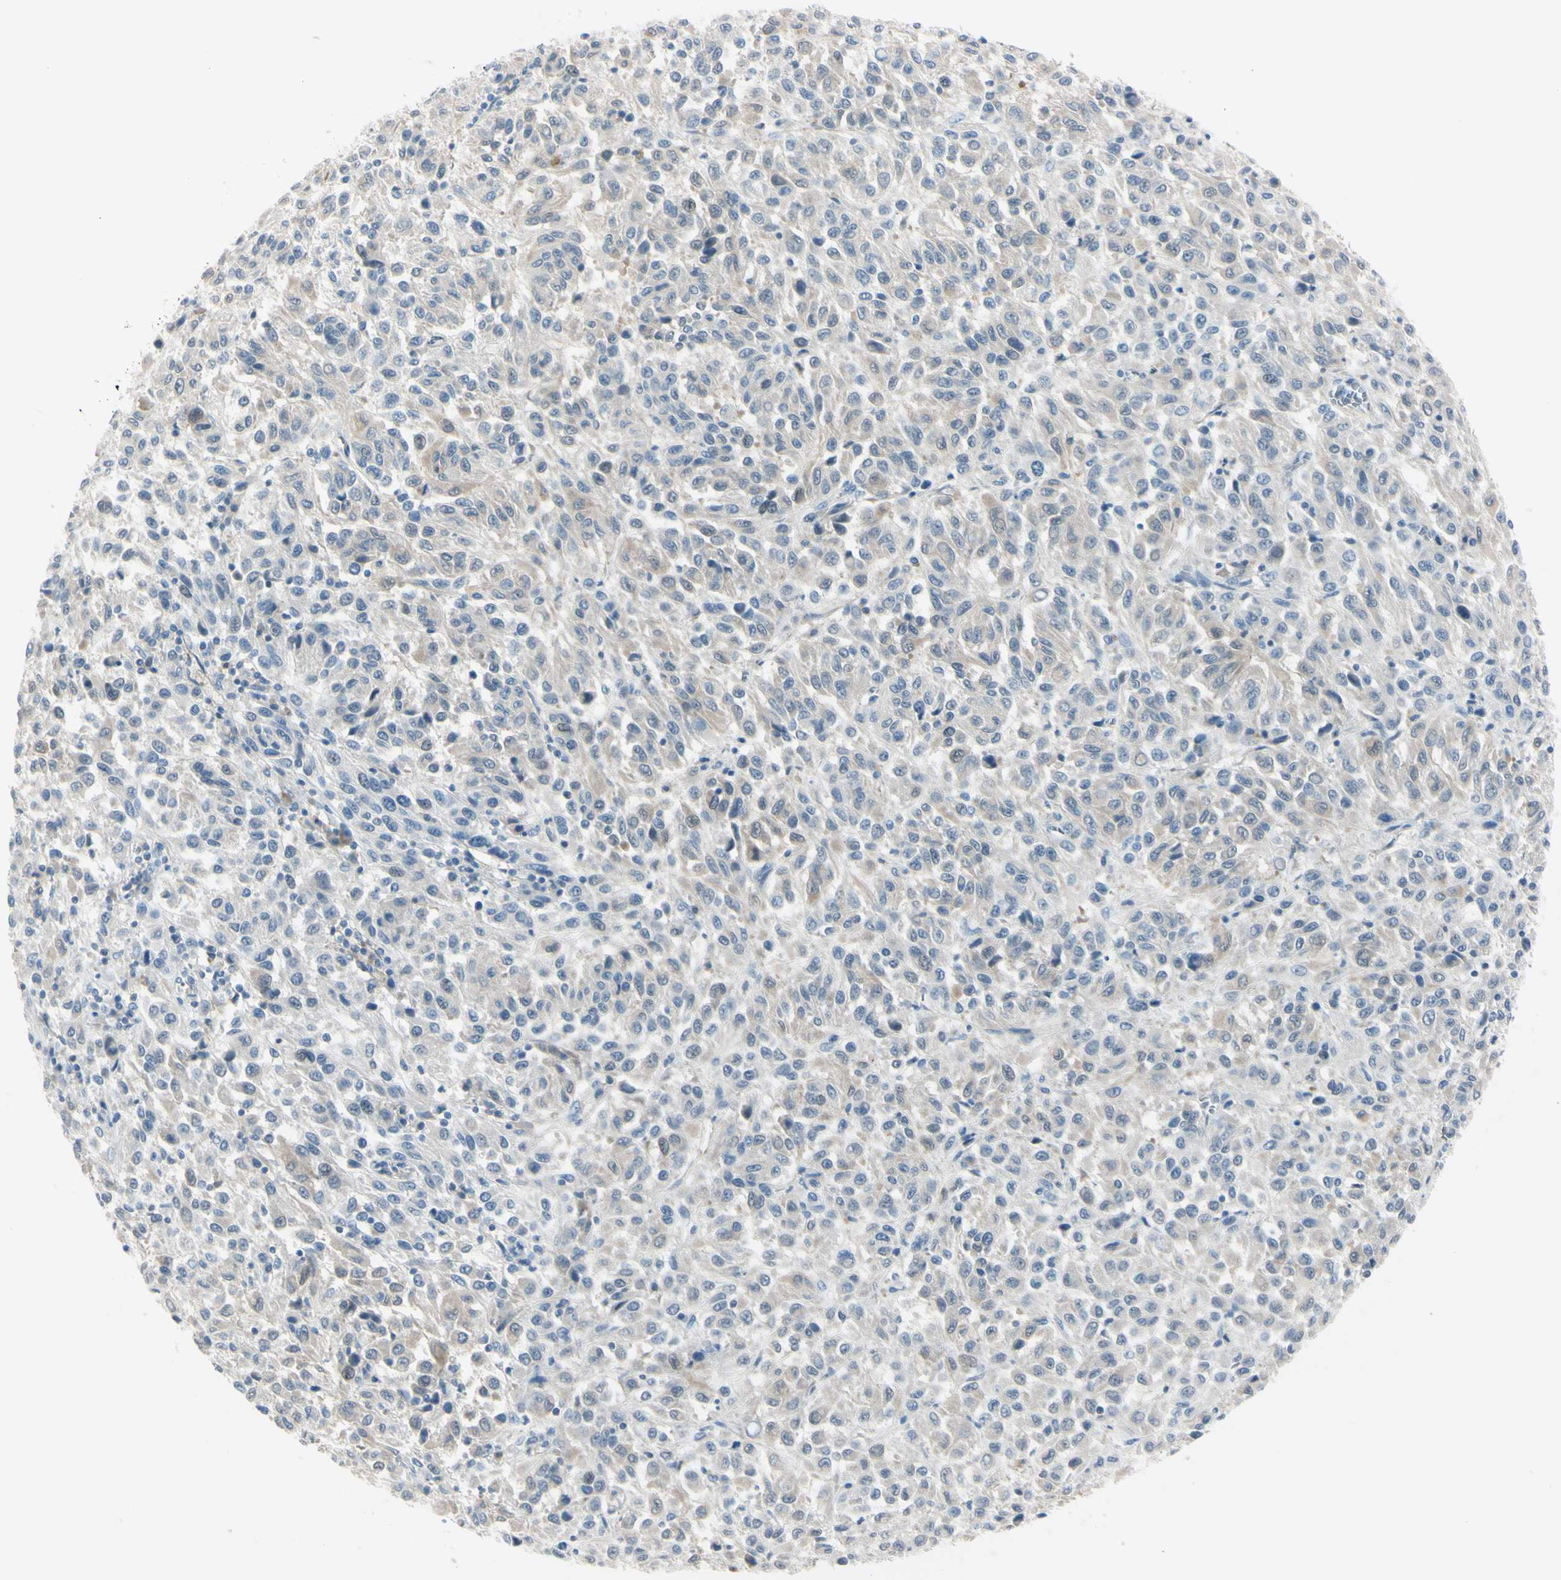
{"staining": {"intensity": "weak", "quantity": "25%-75%", "location": "cytoplasmic/membranous"}, "tissue": "melanoma", "cell_type": "Tumor cells", "image_type": "cancer", "snomed": [{"axis": "morphology", "description": "Malignant melanoma, Metastatic site"}, {"axis": "topography", "description": "Lung"}], "caption": "IHC histopathology image of neoplastic tissue: human melanoma stained using IHC reveals low levels of weak protein expression localized specifically in the cytoplasmic/membranous of tumor cells, appearing as a cytoplasmic/membranous brown color.", "gene": "ASB9", "patient": {"sex": "male", "age": 64}}